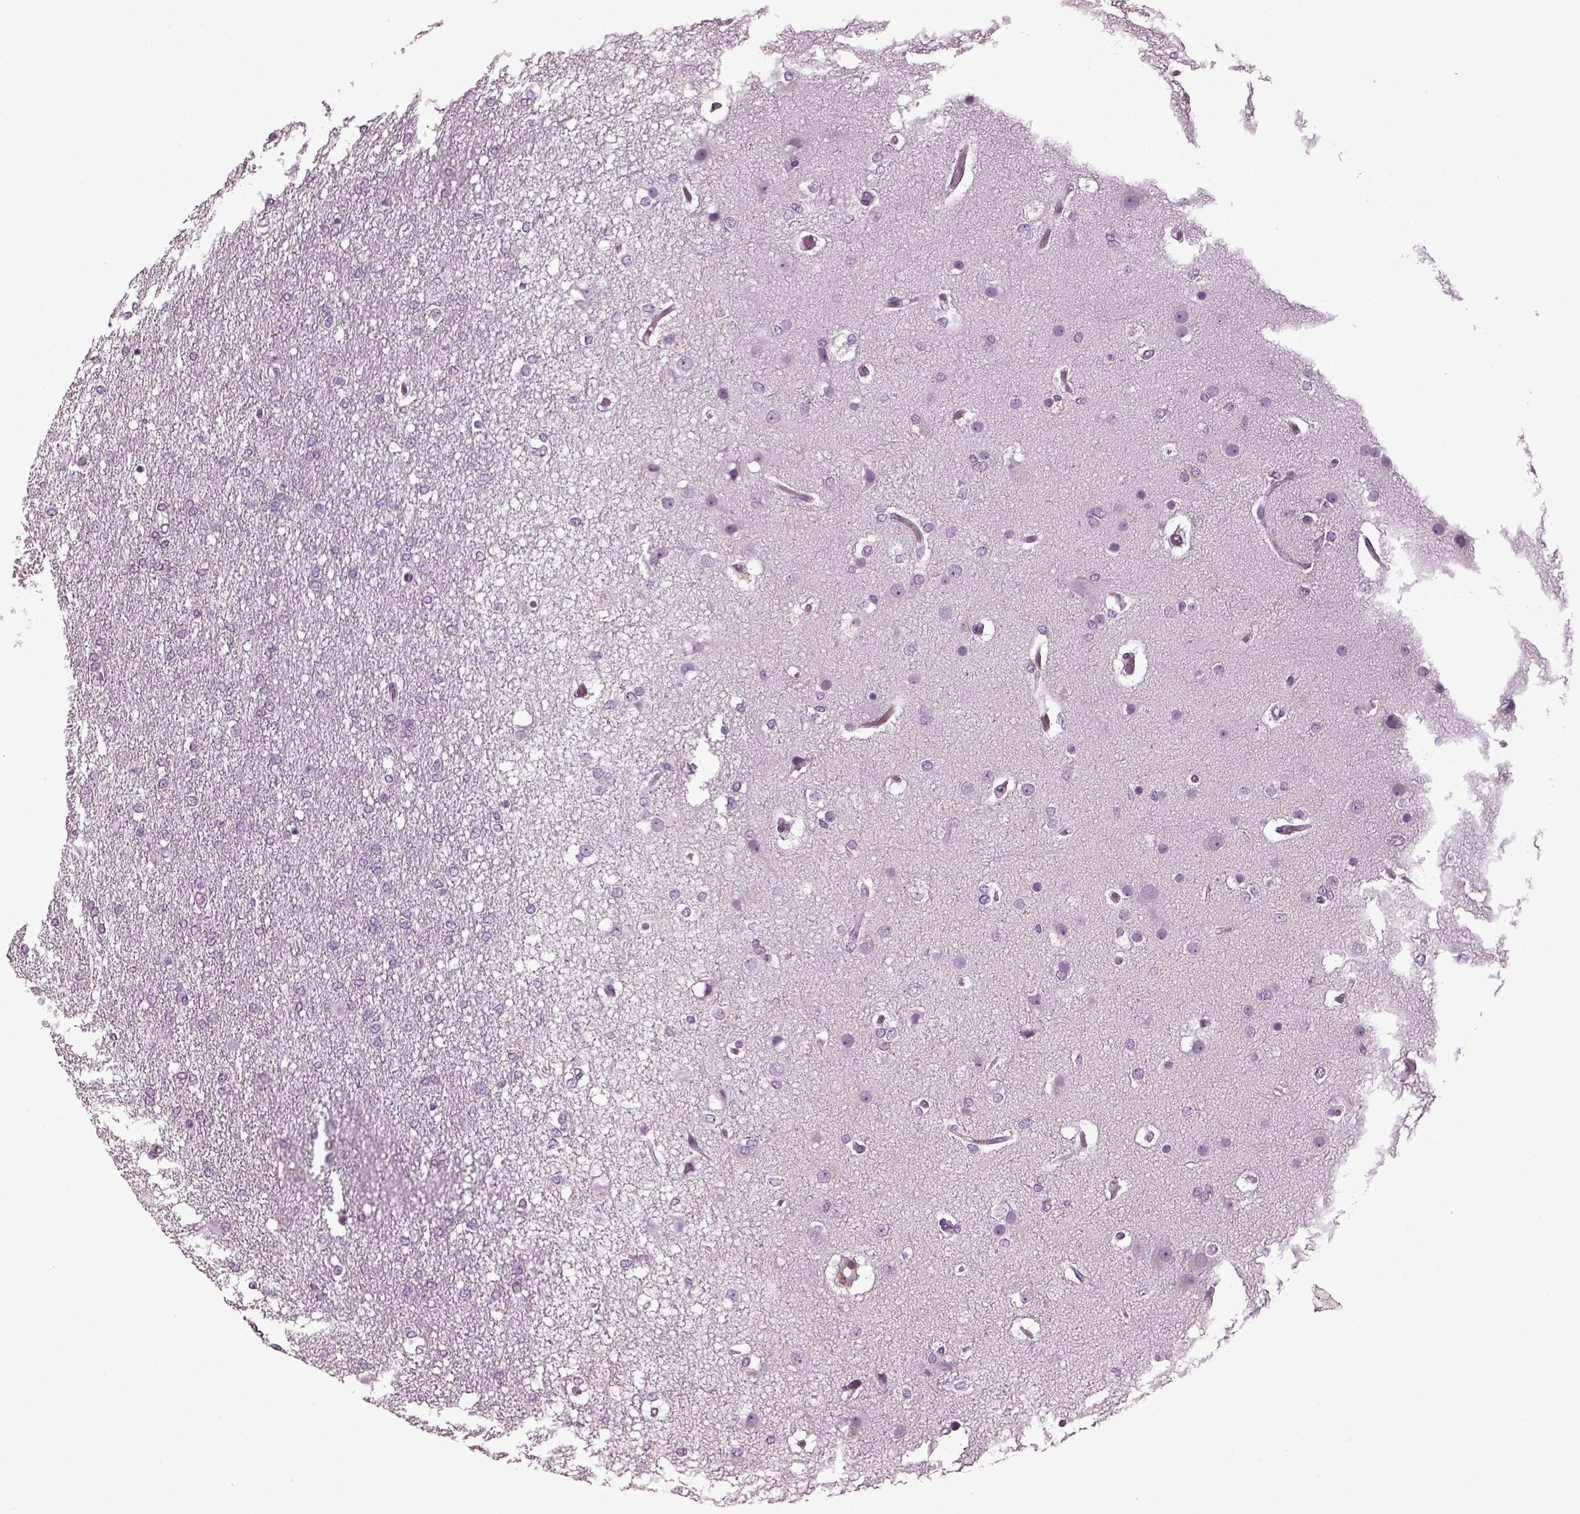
{"staining": {"intensity": "negative", "quantity": "none", "location": "none"}, "tissue": "glioma", "cell_type": "Tumor cells", "image_type": "cancer", "snomed": [{"axis": "morphology", "description": "Glioma, malignant, High grade"}, {"axis": "topography", "description": "Brain"}], "caption": "Image shows no protein staining in tumor cells of malignant high-grade glioma tissue.", "gene": "PDC", "patient": {"sex": "female", "age": 61}}